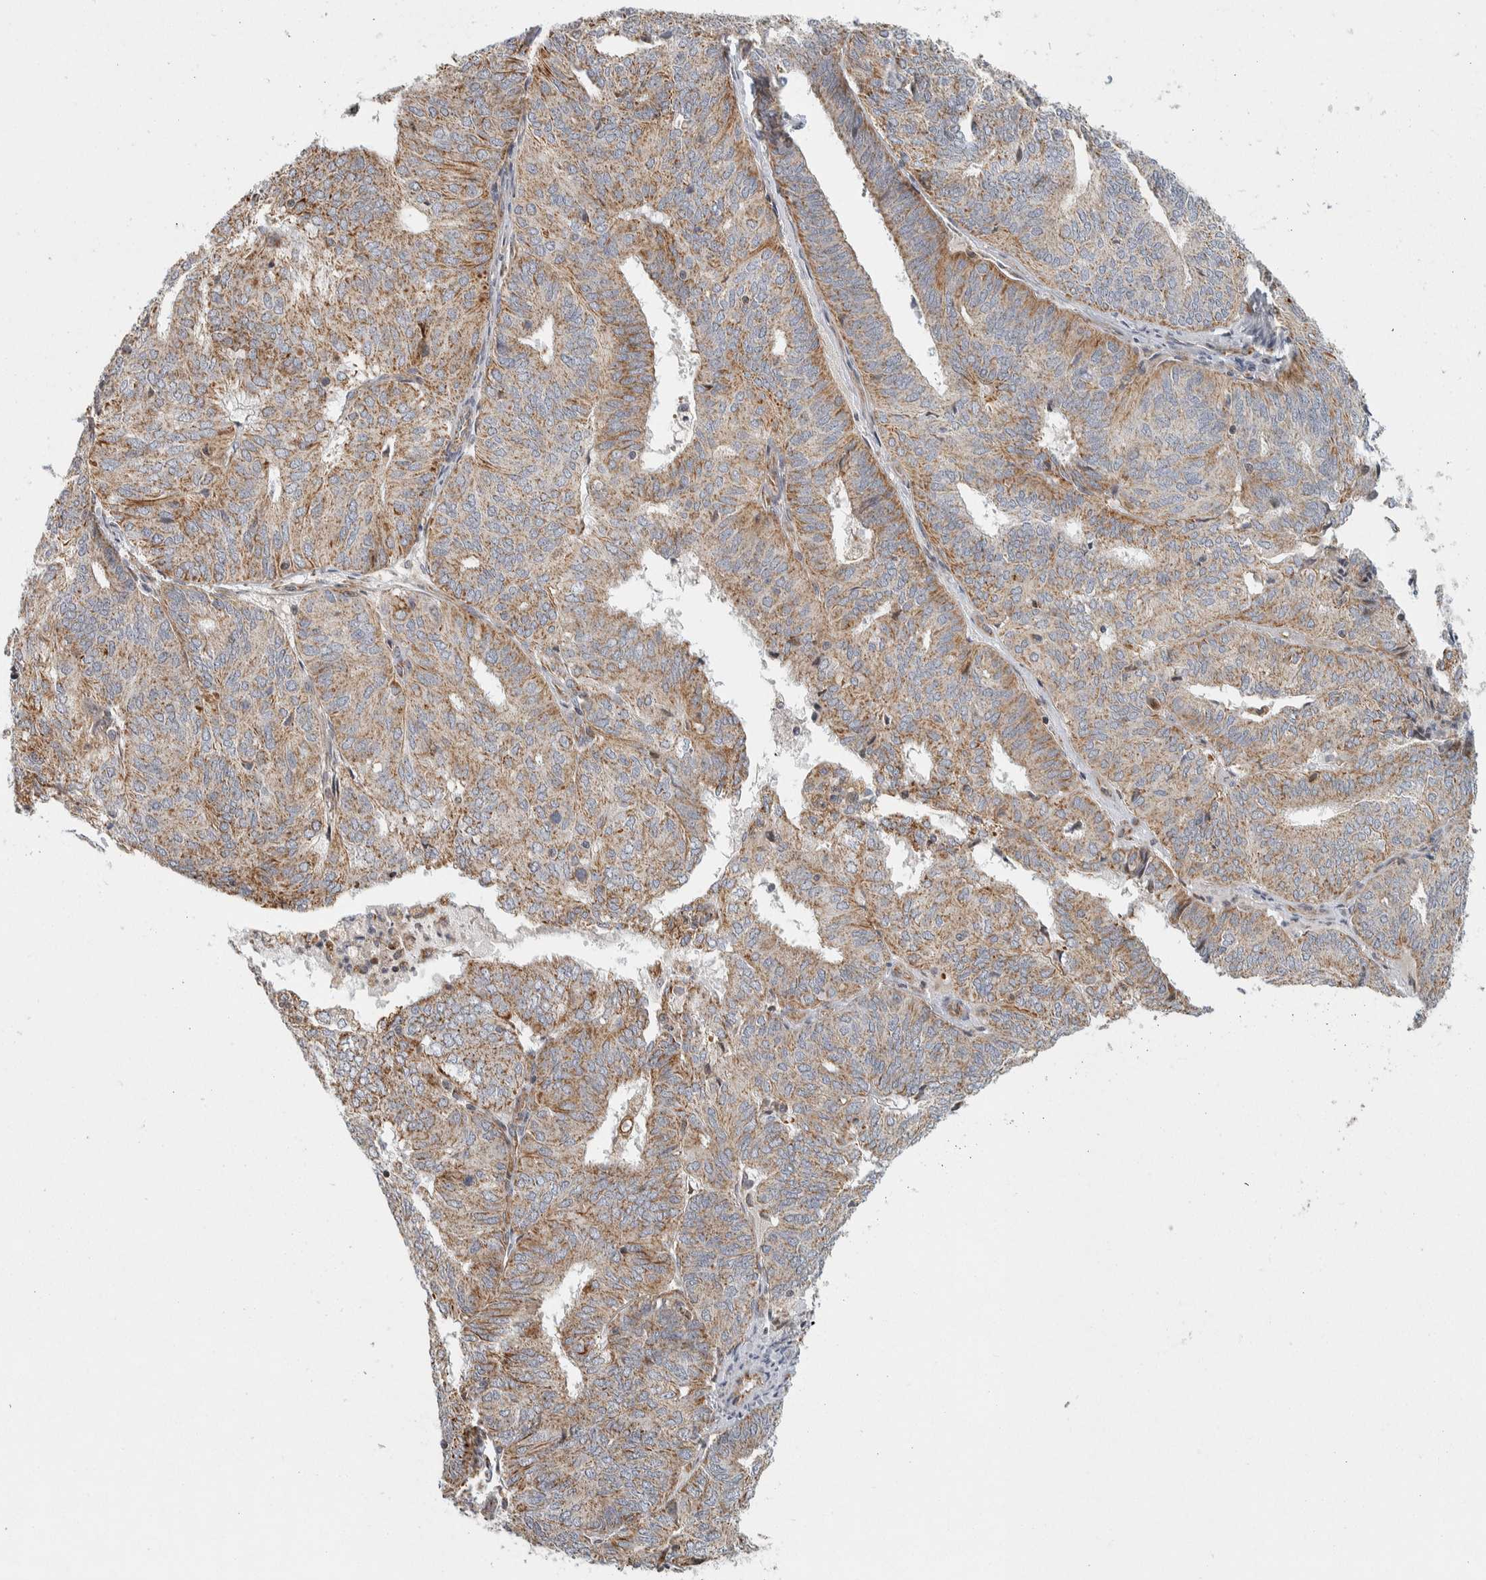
{"staining": {"intensity": "moderate", "quantity": ">75%", "location": "cytoplasmic/membranous"}, "tissue": "endometrial cancer", "cell_type": "Tumor cells", "image_type": "cancer", "snomed": [{"axis": "morphology", "description": "Adenocarcinoma, NOS"}, {"axis": "topography", "description": "Uterus"}], "caption": "Endometrial adenocarcinoma was stained to show a protein in brown. There is medium levels of moderate cytoplasmic/membranous positivity in about >75% of tumor cells.", "gene": "AFP", "patient": {"sex": "female", "age": 60}}